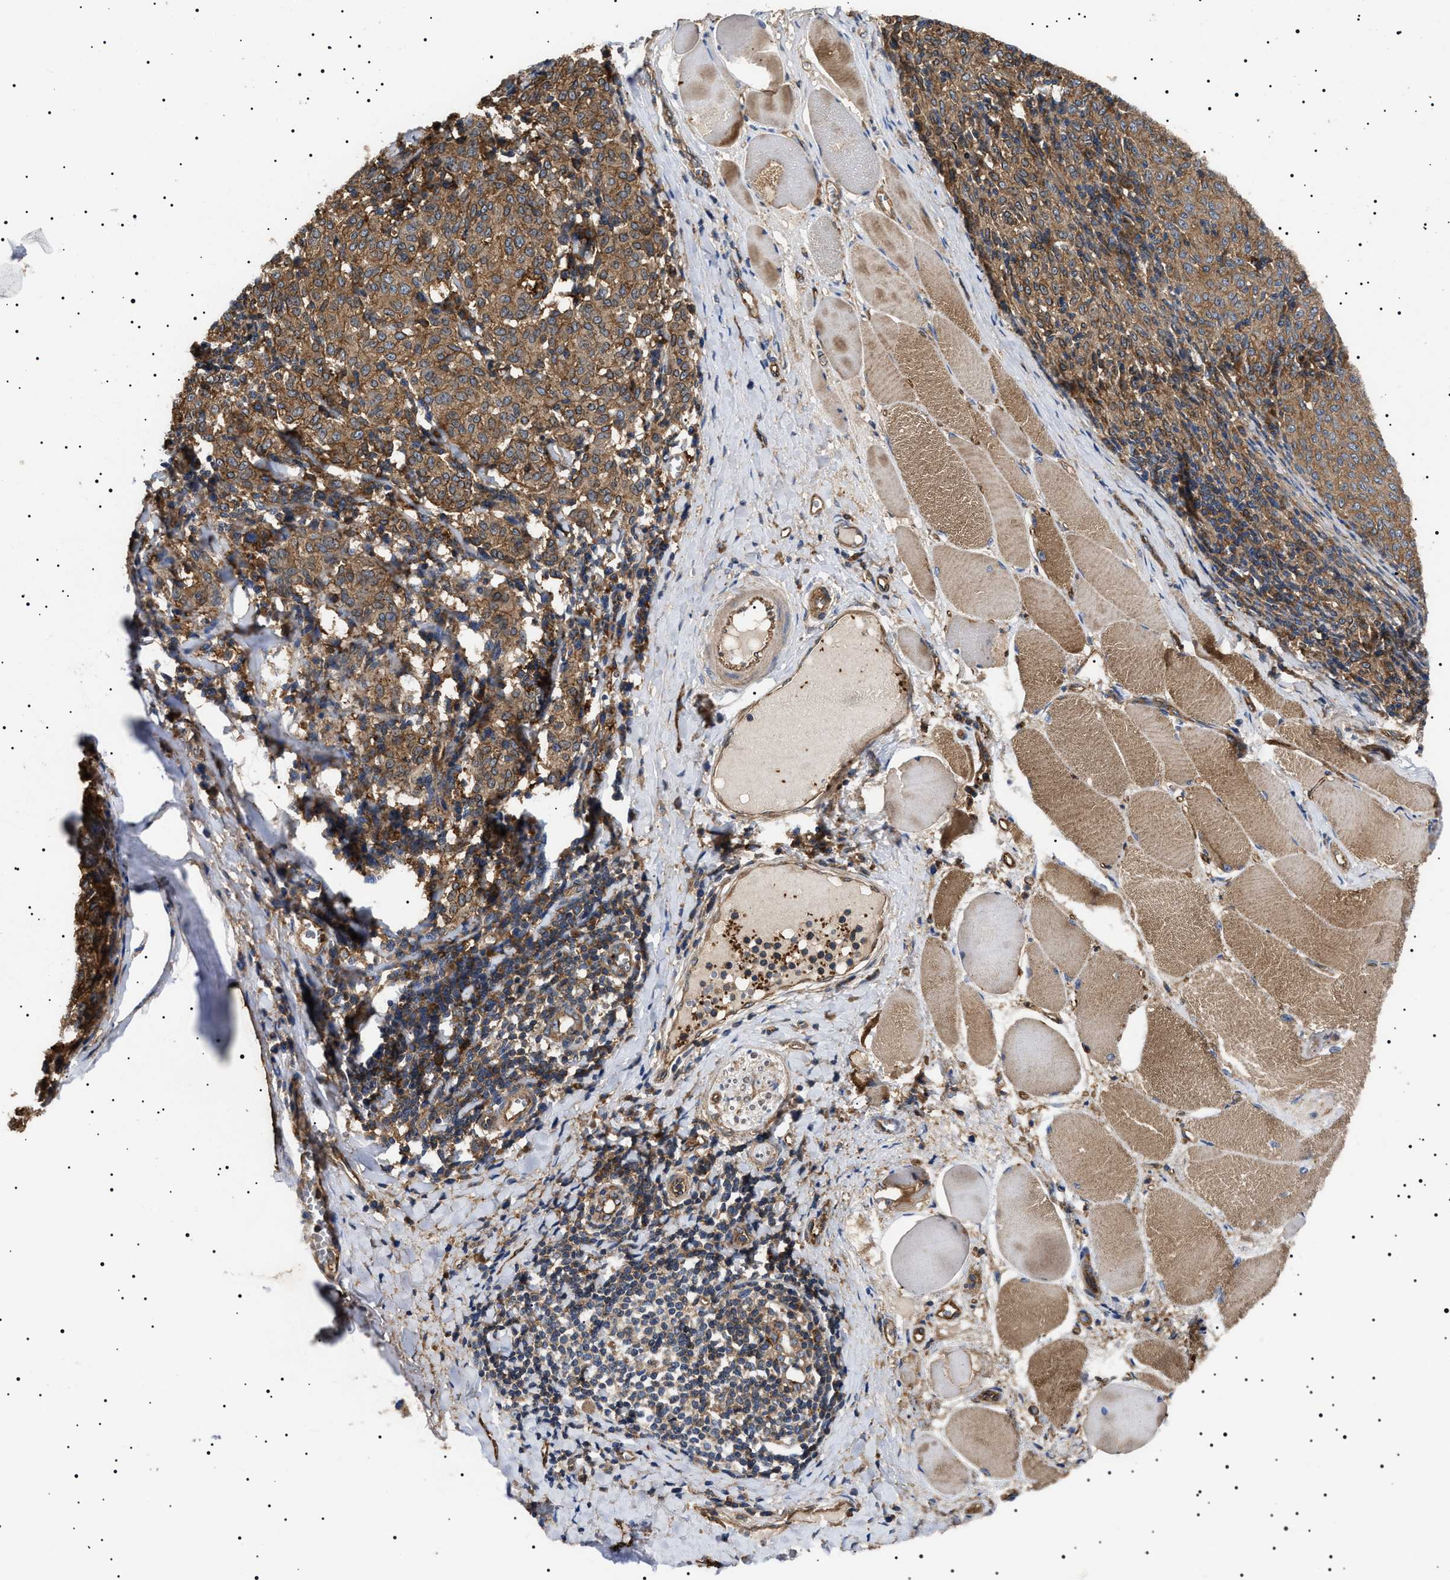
{"staining": {"intensity": "moderate", "quantity": ">75%", "location": "cytoplasmic/membranous"}, "tissue": "melanoma", "cell_type": "Tumor cells", "image_type": "cancer", "snomed": [{"axis": "morphology", "description": "Malignant melanoma, NOS"}, {"axis": "topography", "description": "Skin"}], "caption": "Human malignant melanoma stained with a protein marker displays moderate staining in tumor cells.", "gene": "TPP2", "patient": {"sex": "female", "age": 72}}